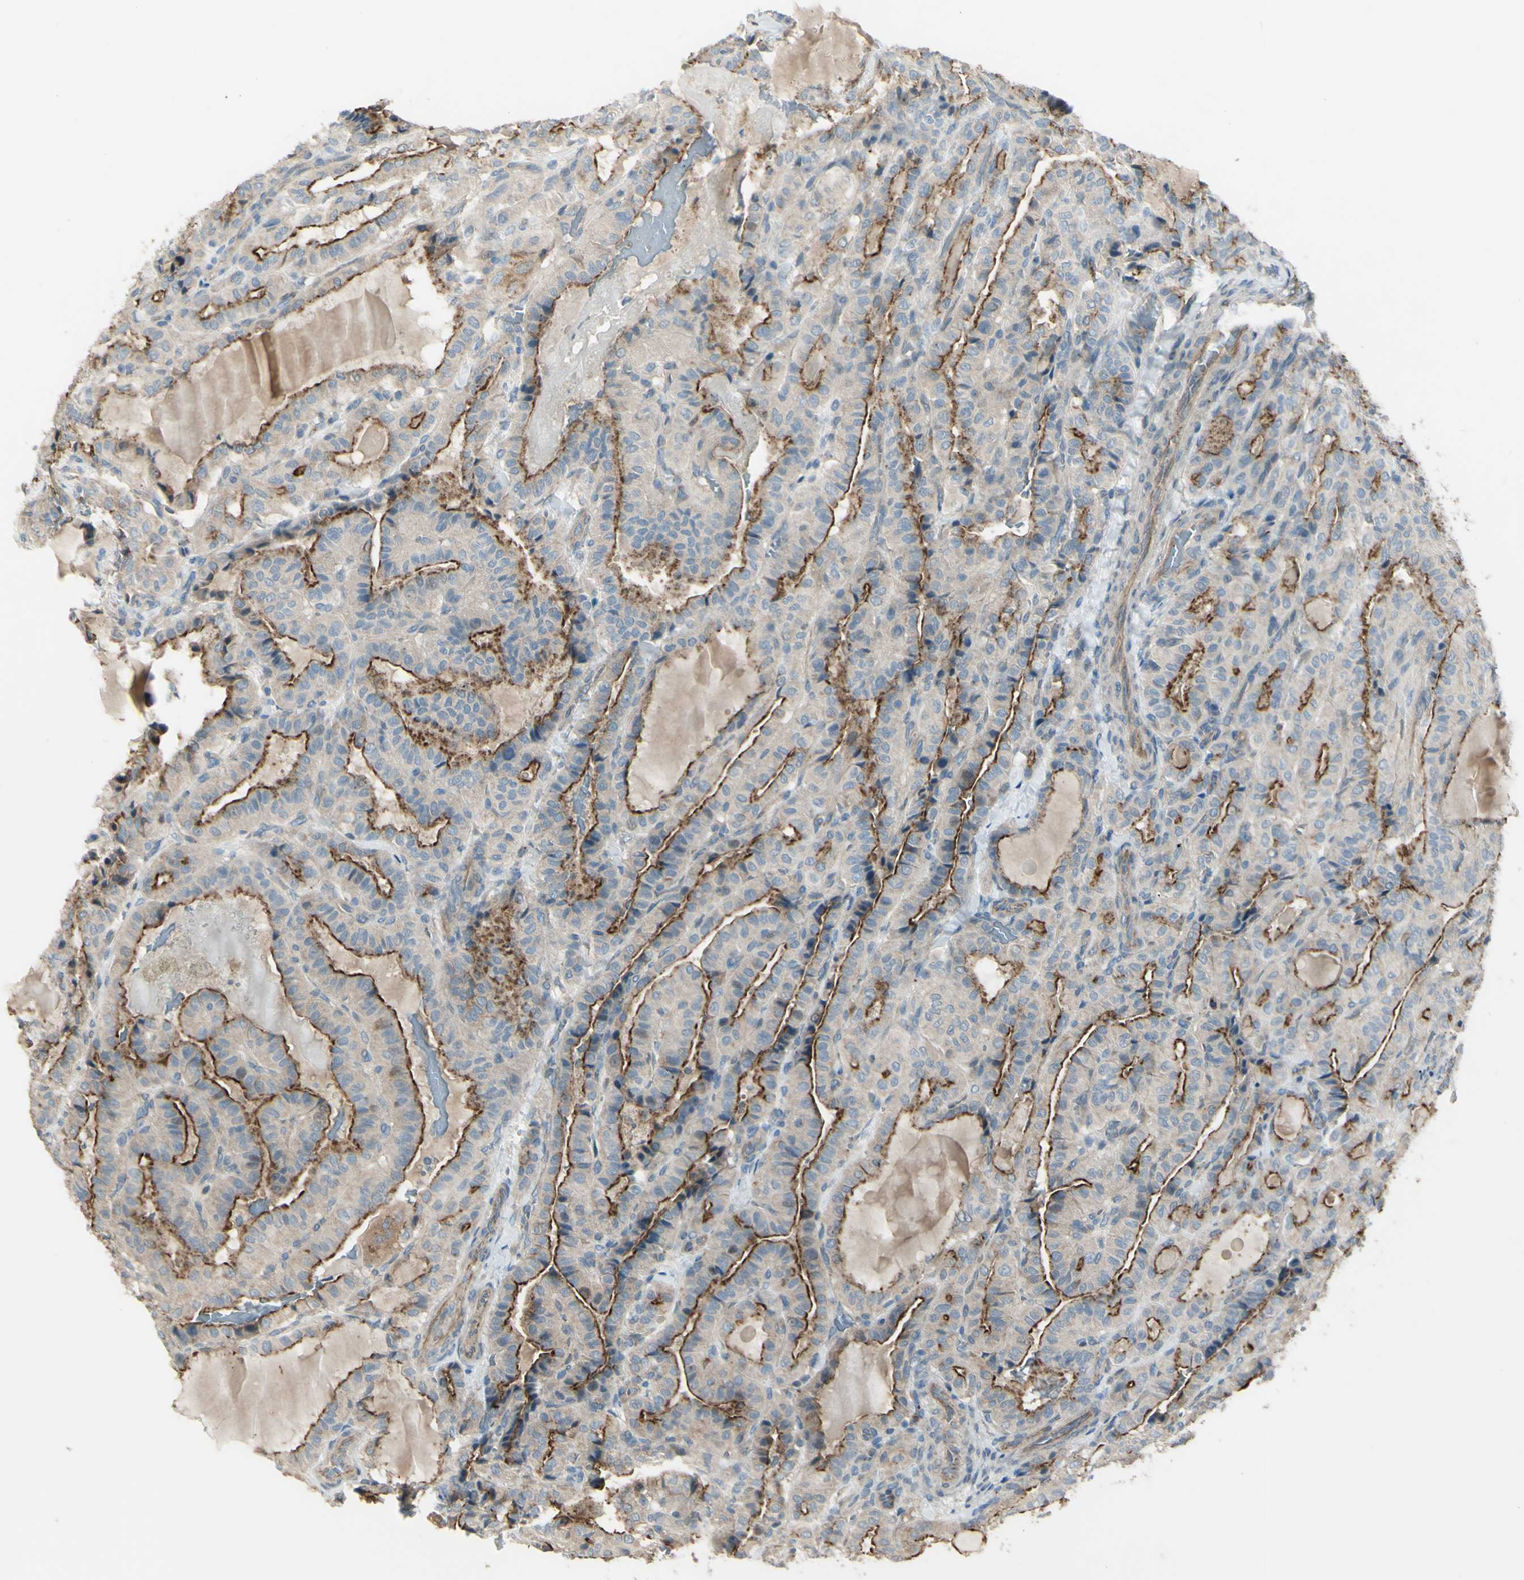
{"staining": {"intensity": "moderate", "quantity": "25%-75%", "location": "cytoplasmic/membranous"}, "tissue": "thyroid cancer", "cell_type": "Tumor cells", "image_type": "cancer", "snomed": [{"axis": "morphology", "description": "Papillary adenocarcinoma, NOS"}, {"axis": "topography", "description": "Thyroid gland"}], "caption": "Immunohistochemical staining of human thyroid cancer (papillary adenocarcinoma) displays moderate cytoplasmic/membranous protein expression in about 25%-75% of tumor cells. The protein is shown in brown color, while the nuclei are stained blue.", "gene": "LMTK2", "patient": {"sex": "male", "age": 77}}